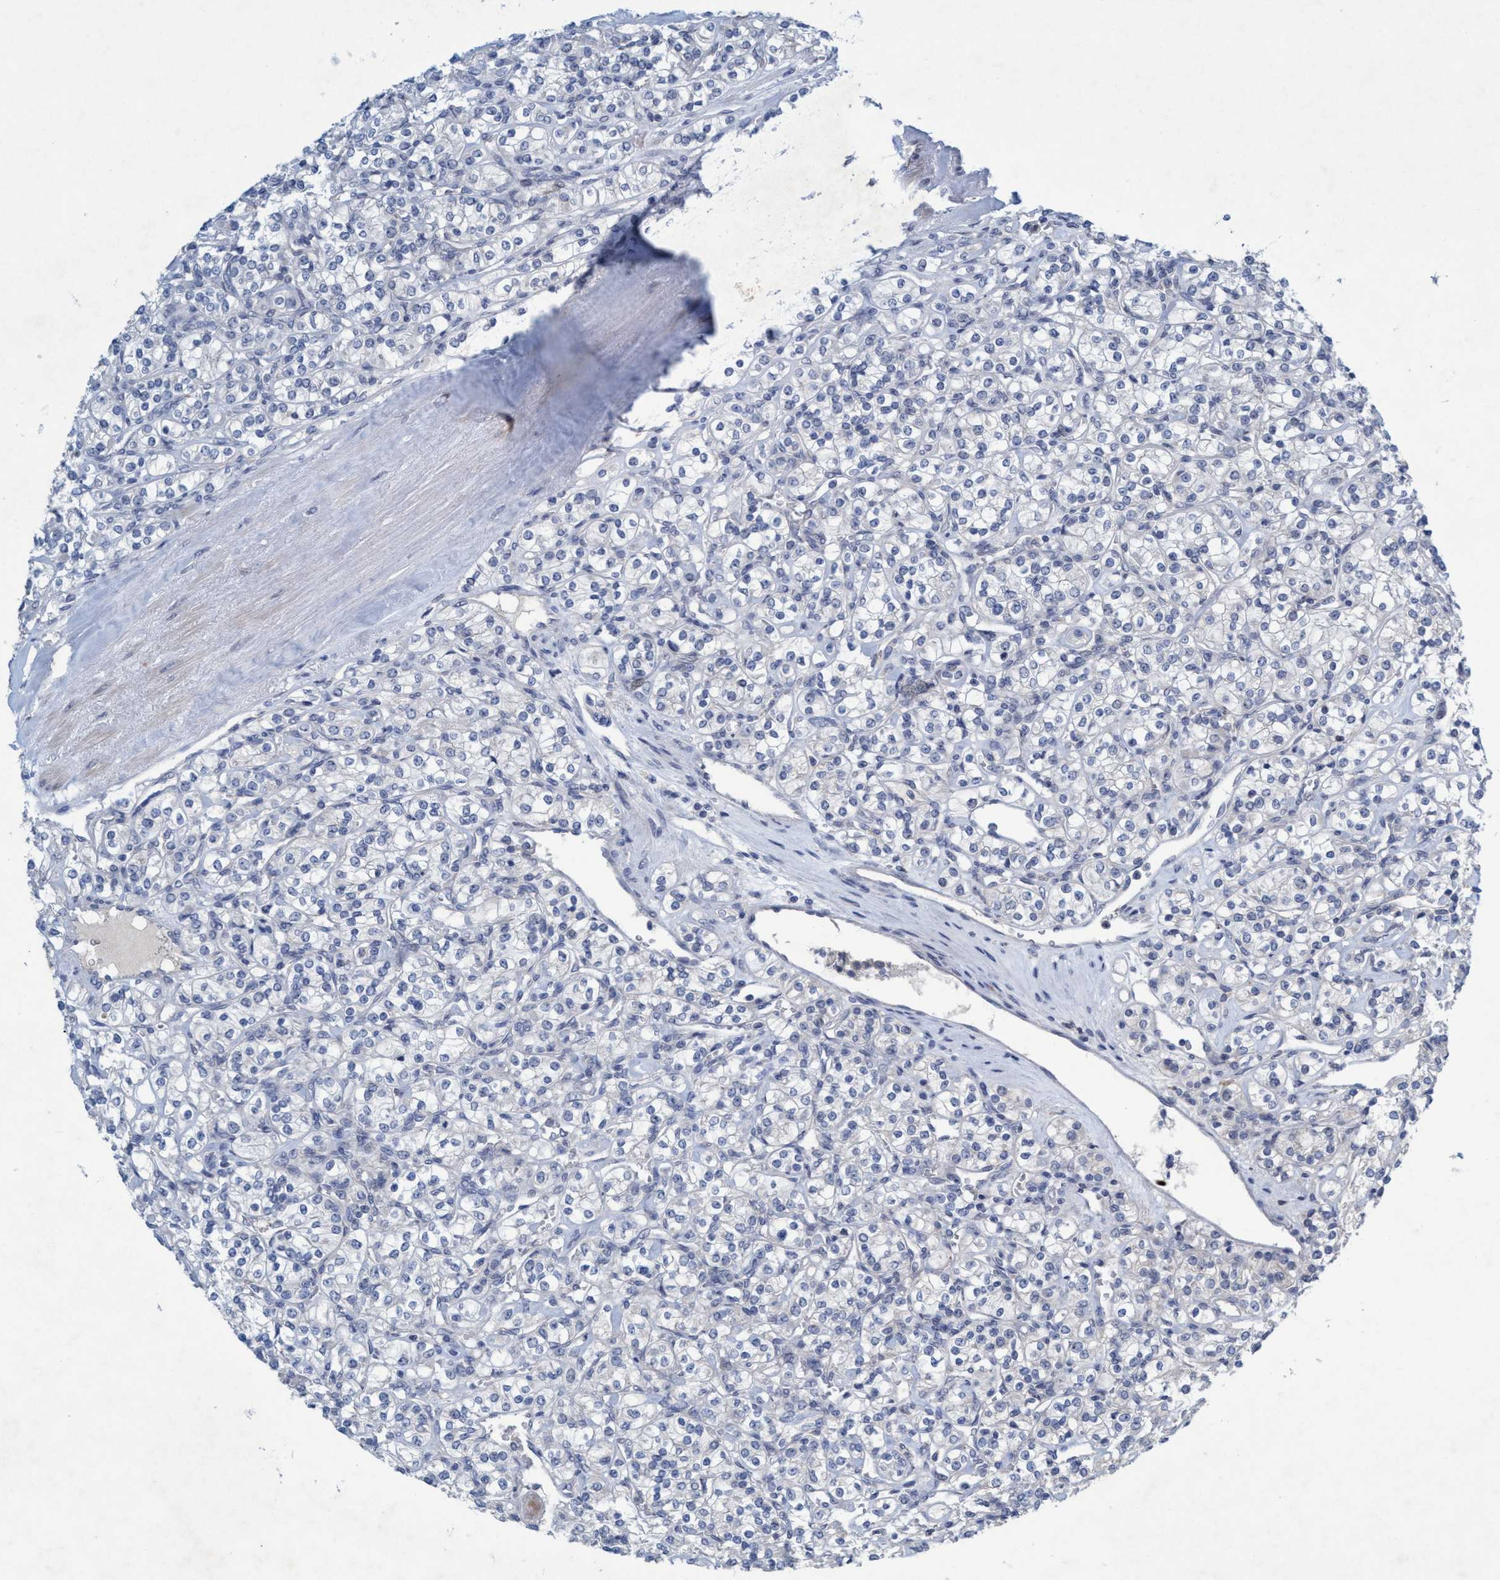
{"staining": {"intensity": "negative", "quantity": "none", "location": "none"}, "tissue": "renal cancer", "cell_type": "Tumor cells", "image_type": "cancer", "snomed": [{"axis": "morphology", "description": "Adenocarcinoma, NOS"}, {"axis": "topography", "description": "Kidney"}], "caption": "The IHC histopathology image has no significant expression in tumor cells of renal cancer (adenocarcinoma) tissue. The staining was performed using DAB (3,3'-diaminobenzidine) to visualize the protein expression in brown, while the nuclei were stained in blue with hematoxylin (Magnification: 20x).", "gene": "RNF208", "patient": {"sex": "male", "age": 77}}